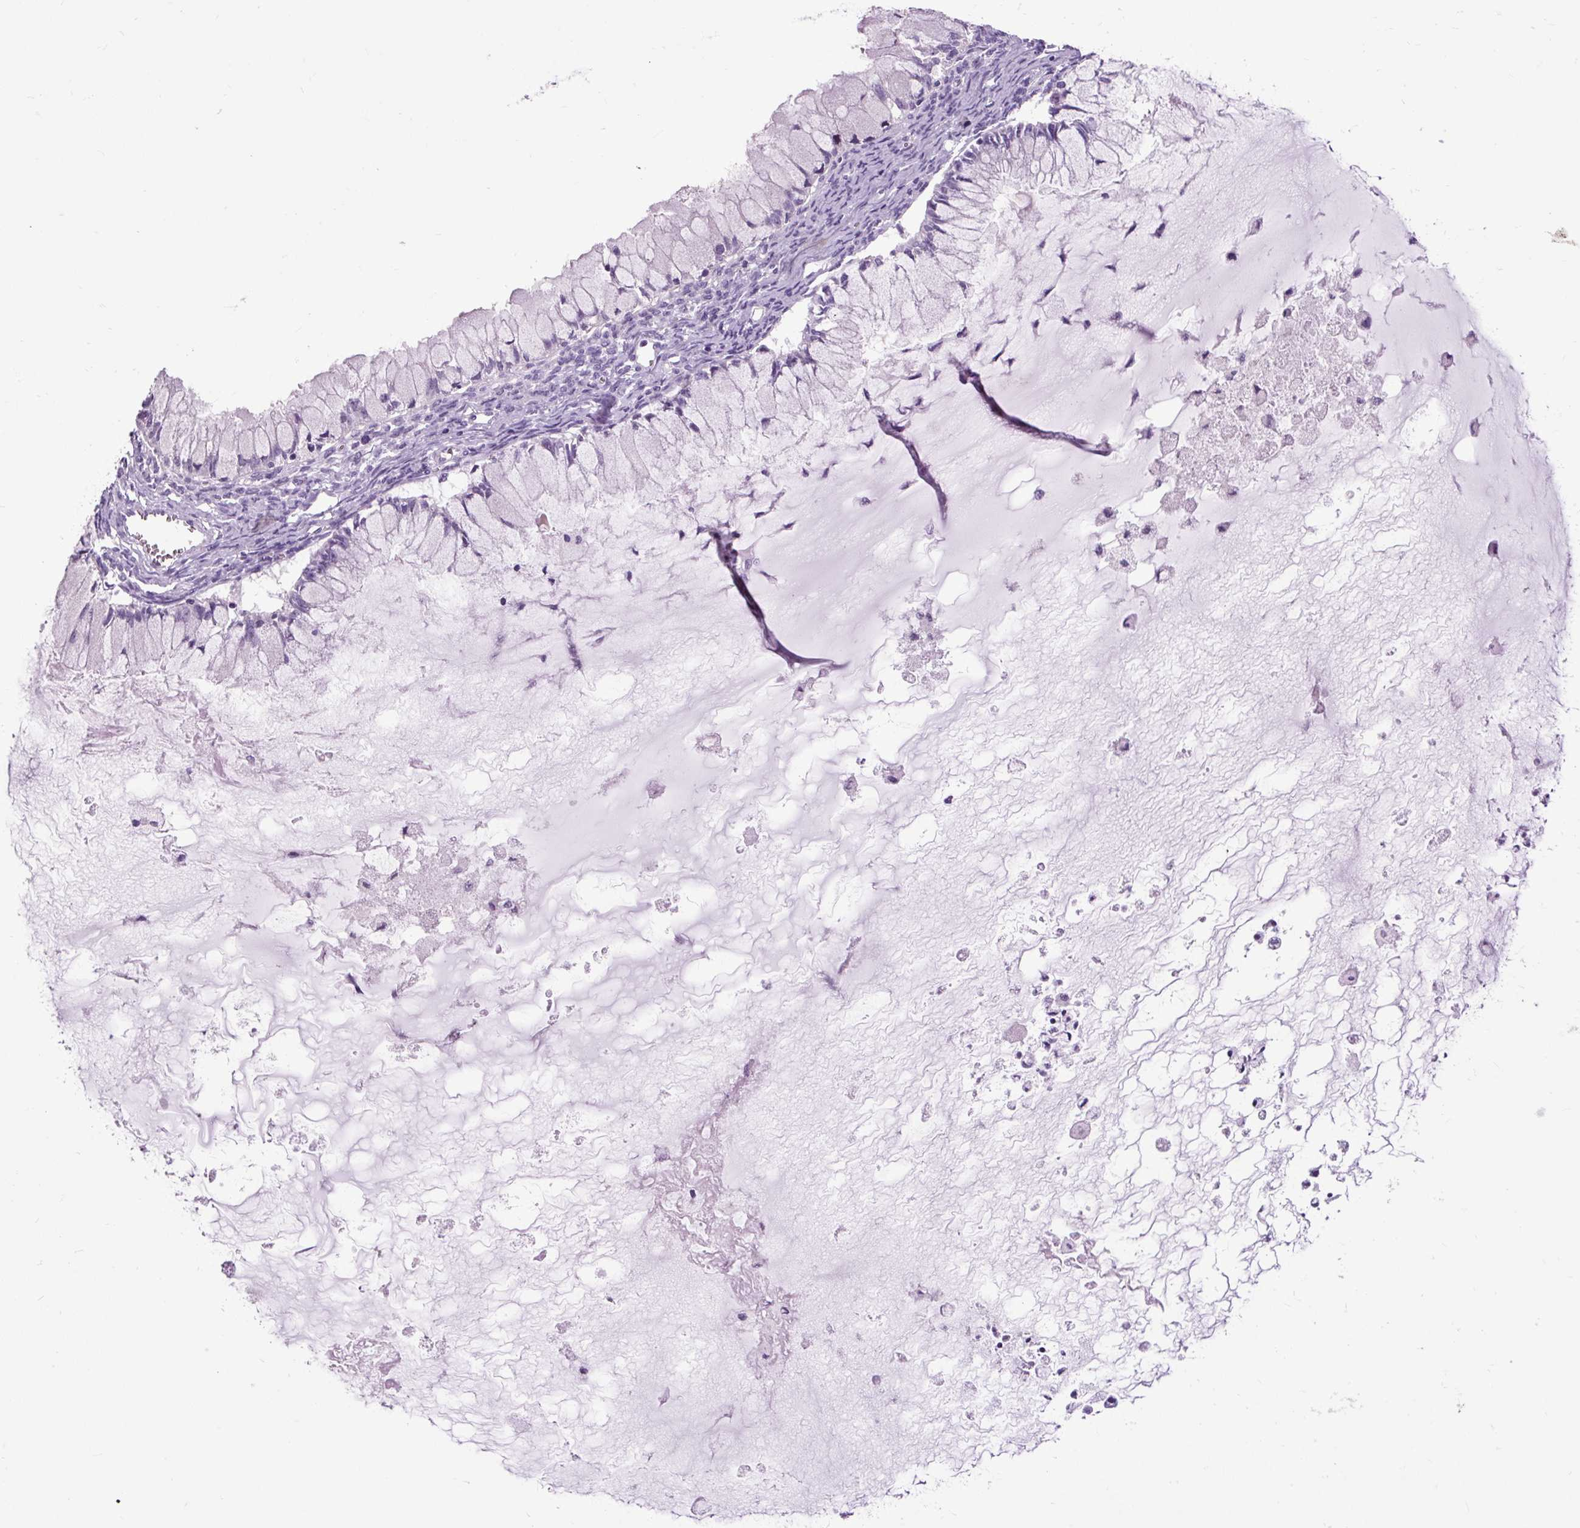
{"staining": {"intensity": "negative", "quantity": "none", "location": "none"}, "tissue": "ovarian cancer", "cell_type": "Tumor cells", "image_type": "cancer", "snomed": [{"axis": "morphology", "description": "Cystadenocarcinoma, mucinous, NOS"}, {"axis": "topography", "description": "Ovary"}], "caption": "An image of ovarian cancer stained for a protein demonstrates no brown staining in tumor cells.", "gene": "FABP7", "patient": {"sex": "female", "age": 34}}